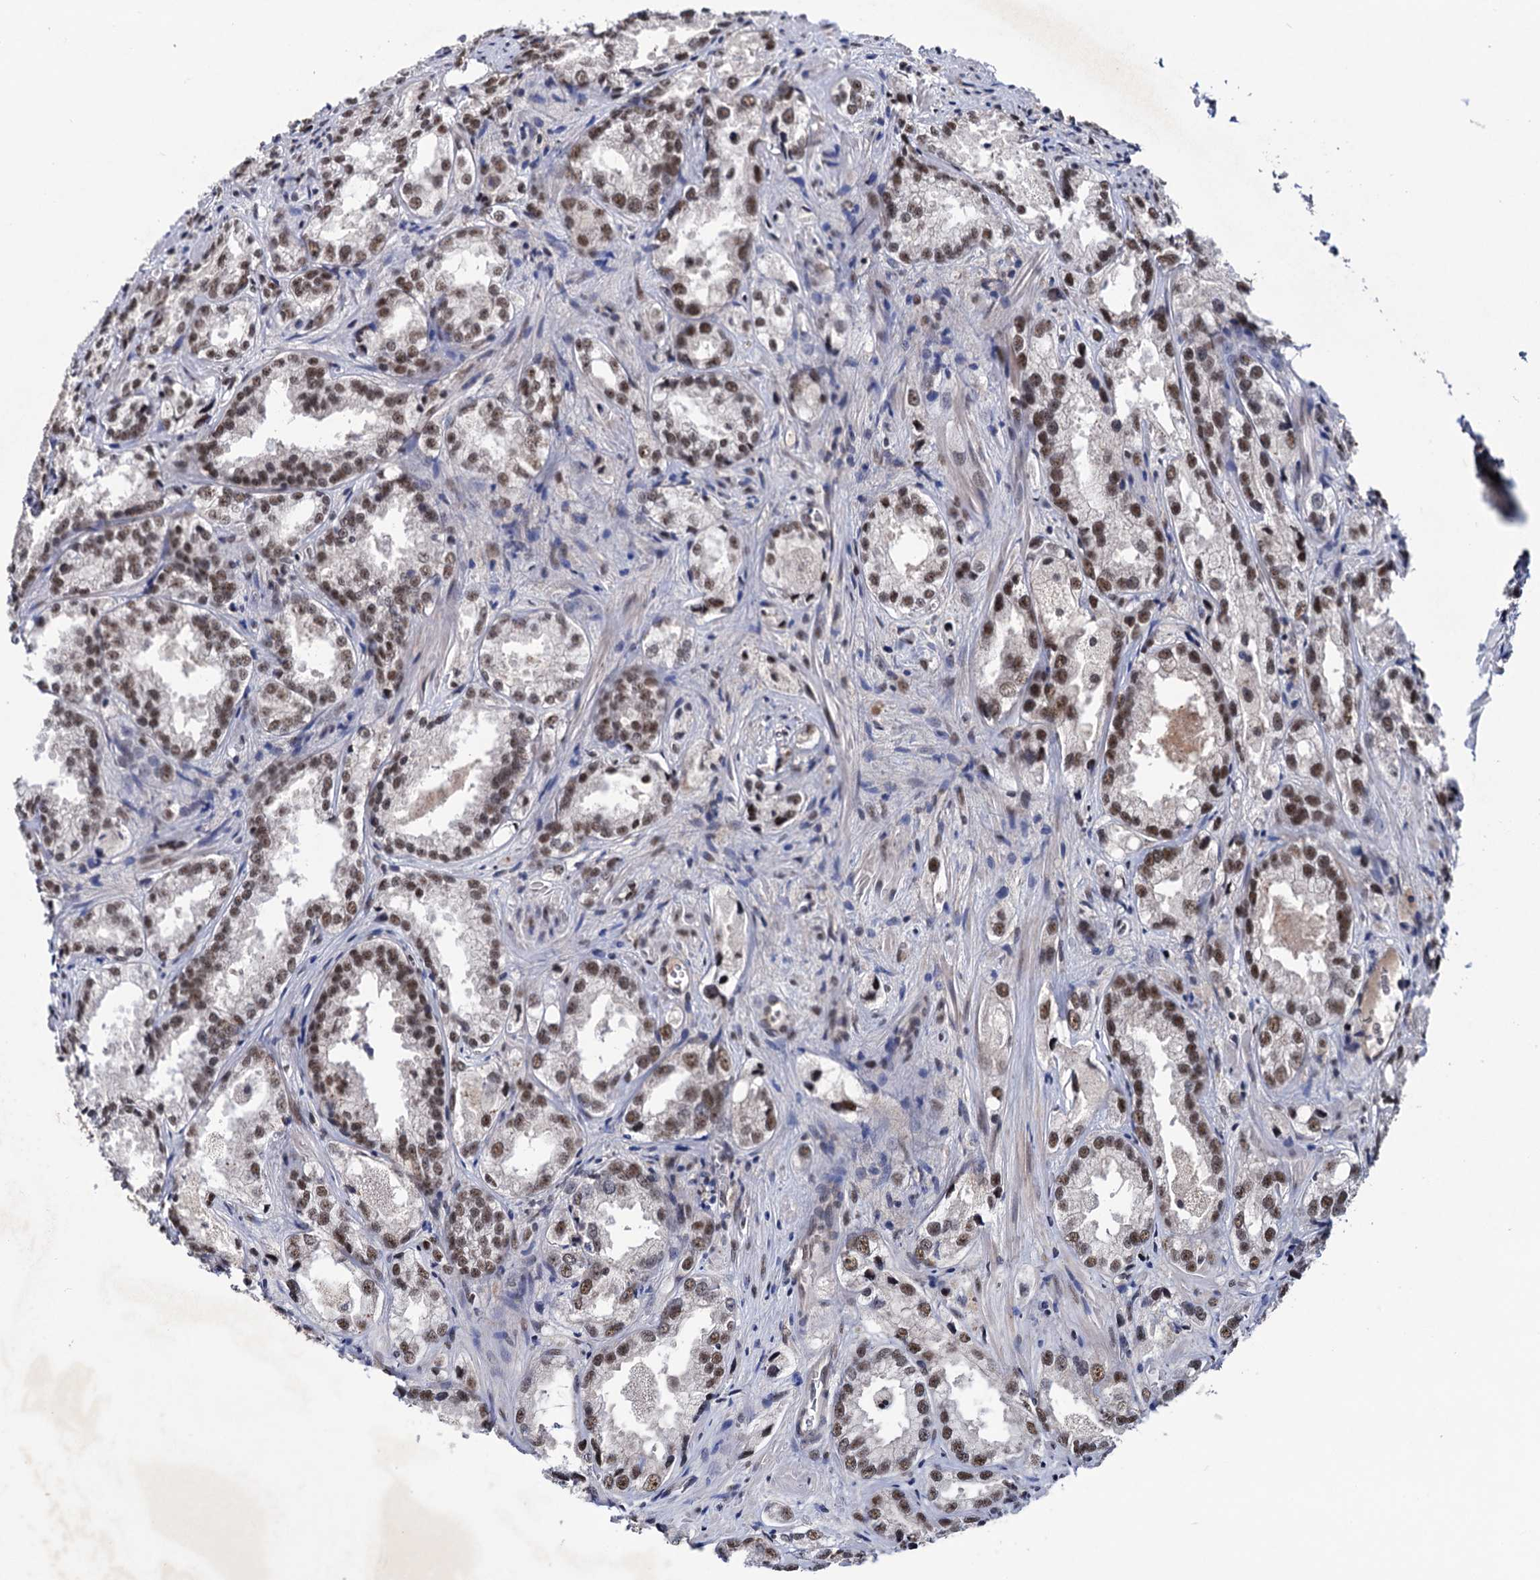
{"staining": {"intensity": "moderate", "quantity": ">75%", "location": "nuclear"}, "tissue": "prostate cancer", "cell_type": "Tumor cells", "image_type": "cancer", "snomed": [{"axis": "morphology", "description": "Adenocarcinoma, Low grade"}, {"axis": "topography", "description": "Prostate"}], "caption": "IHC image of human prostate cancer stained for a protein (brown), which exhibits medium levels of moderate nuclear staining in about >75% of tumor cells.", "gene": "TBC1D12", "patient": {"sex": "male", "age": 47}}